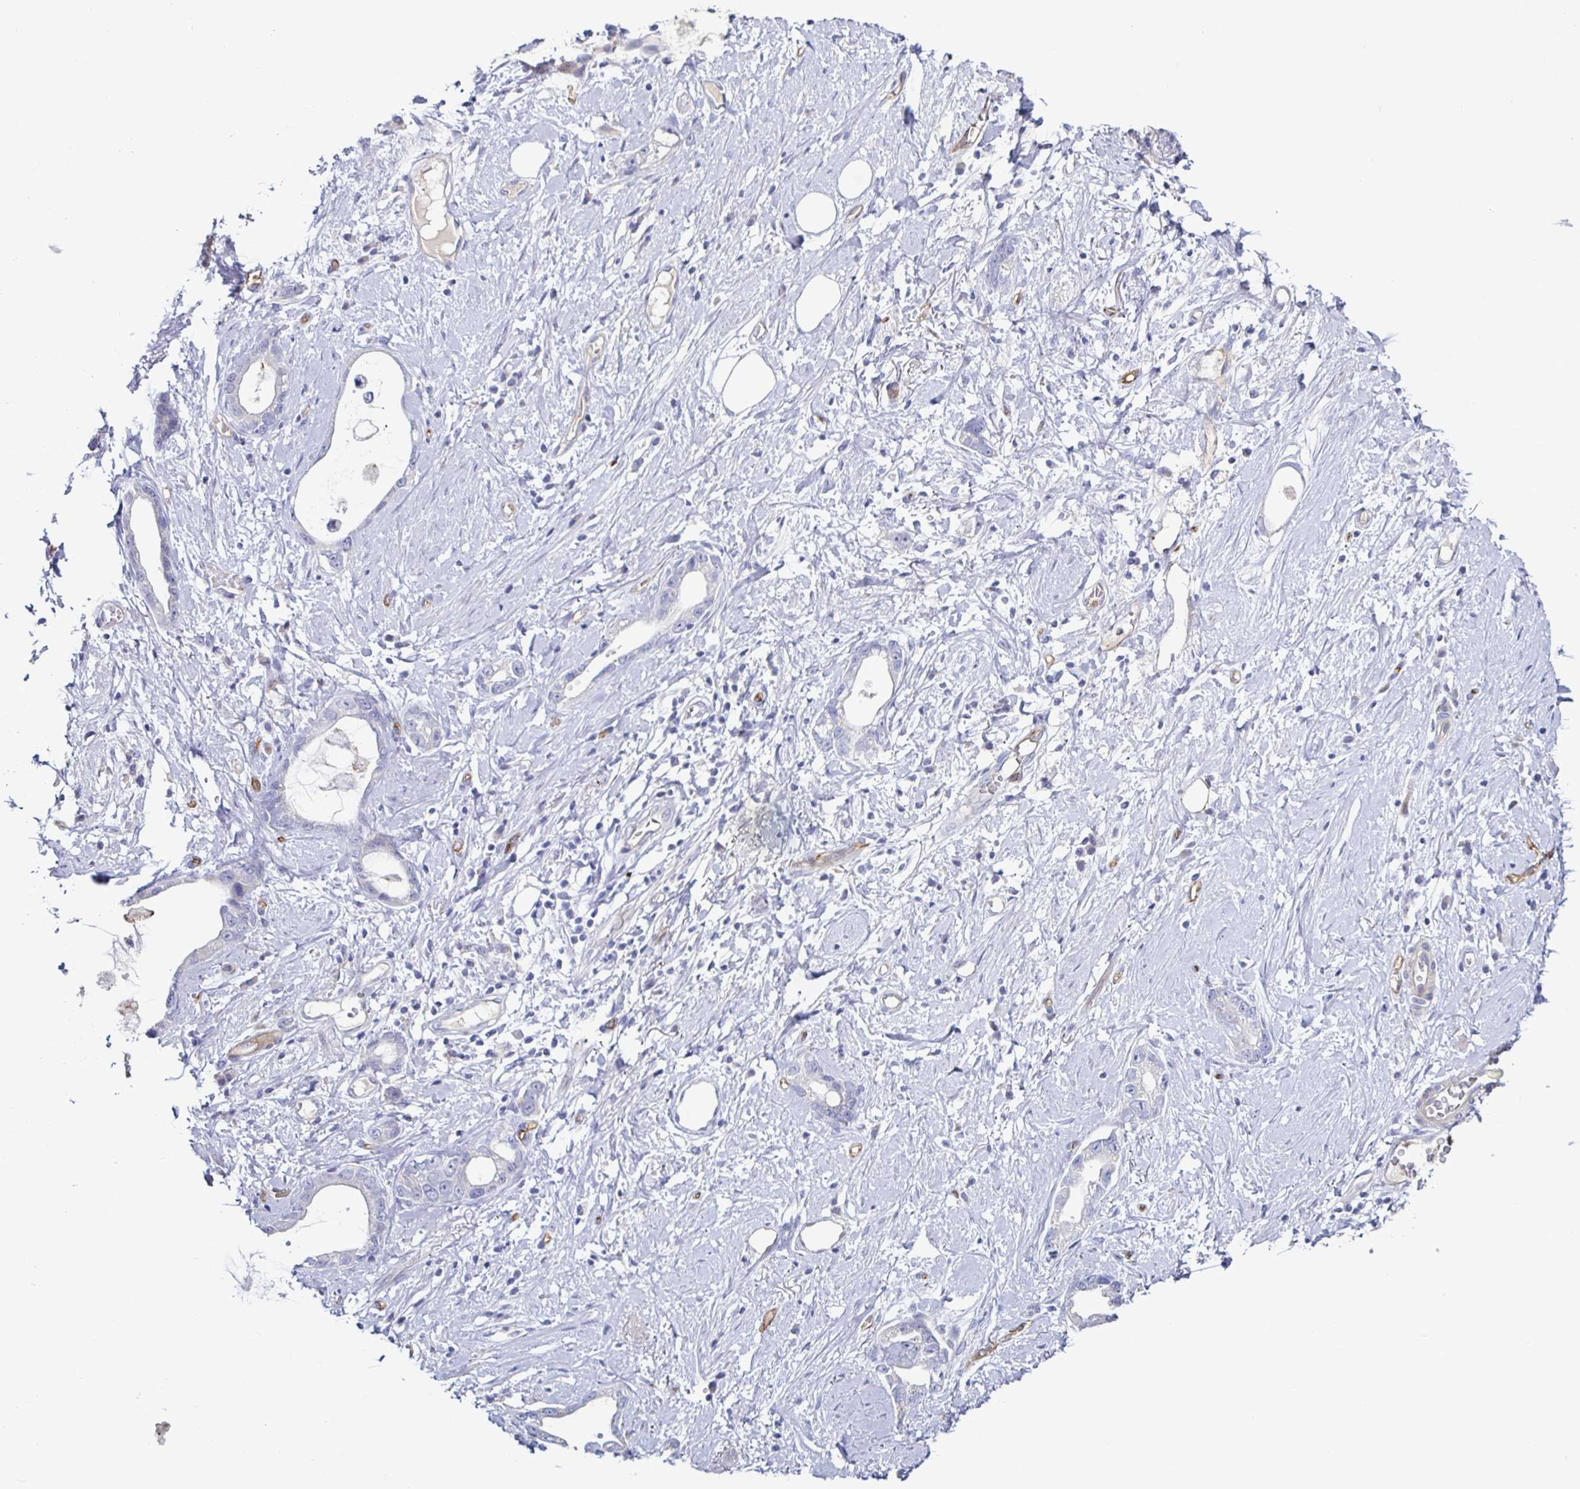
{"staining": {"intensity": "negative", "quantity": "none", "location": "none"}, "tissue": "stomach cancer", "cell_type": "Tumor cells", "image_type": "cancer", "snomed": [{"axis": "morphology", "description": "Adenocarcinoma, NOS"}, {"axis": "topography", "description": "Stomach"}], "caption": "An image of human stomach adenocarcinoma is negative for staining in tumor cells.", "gene": "ACSBG2", "patient": {"sex": "male", "age": 55}}